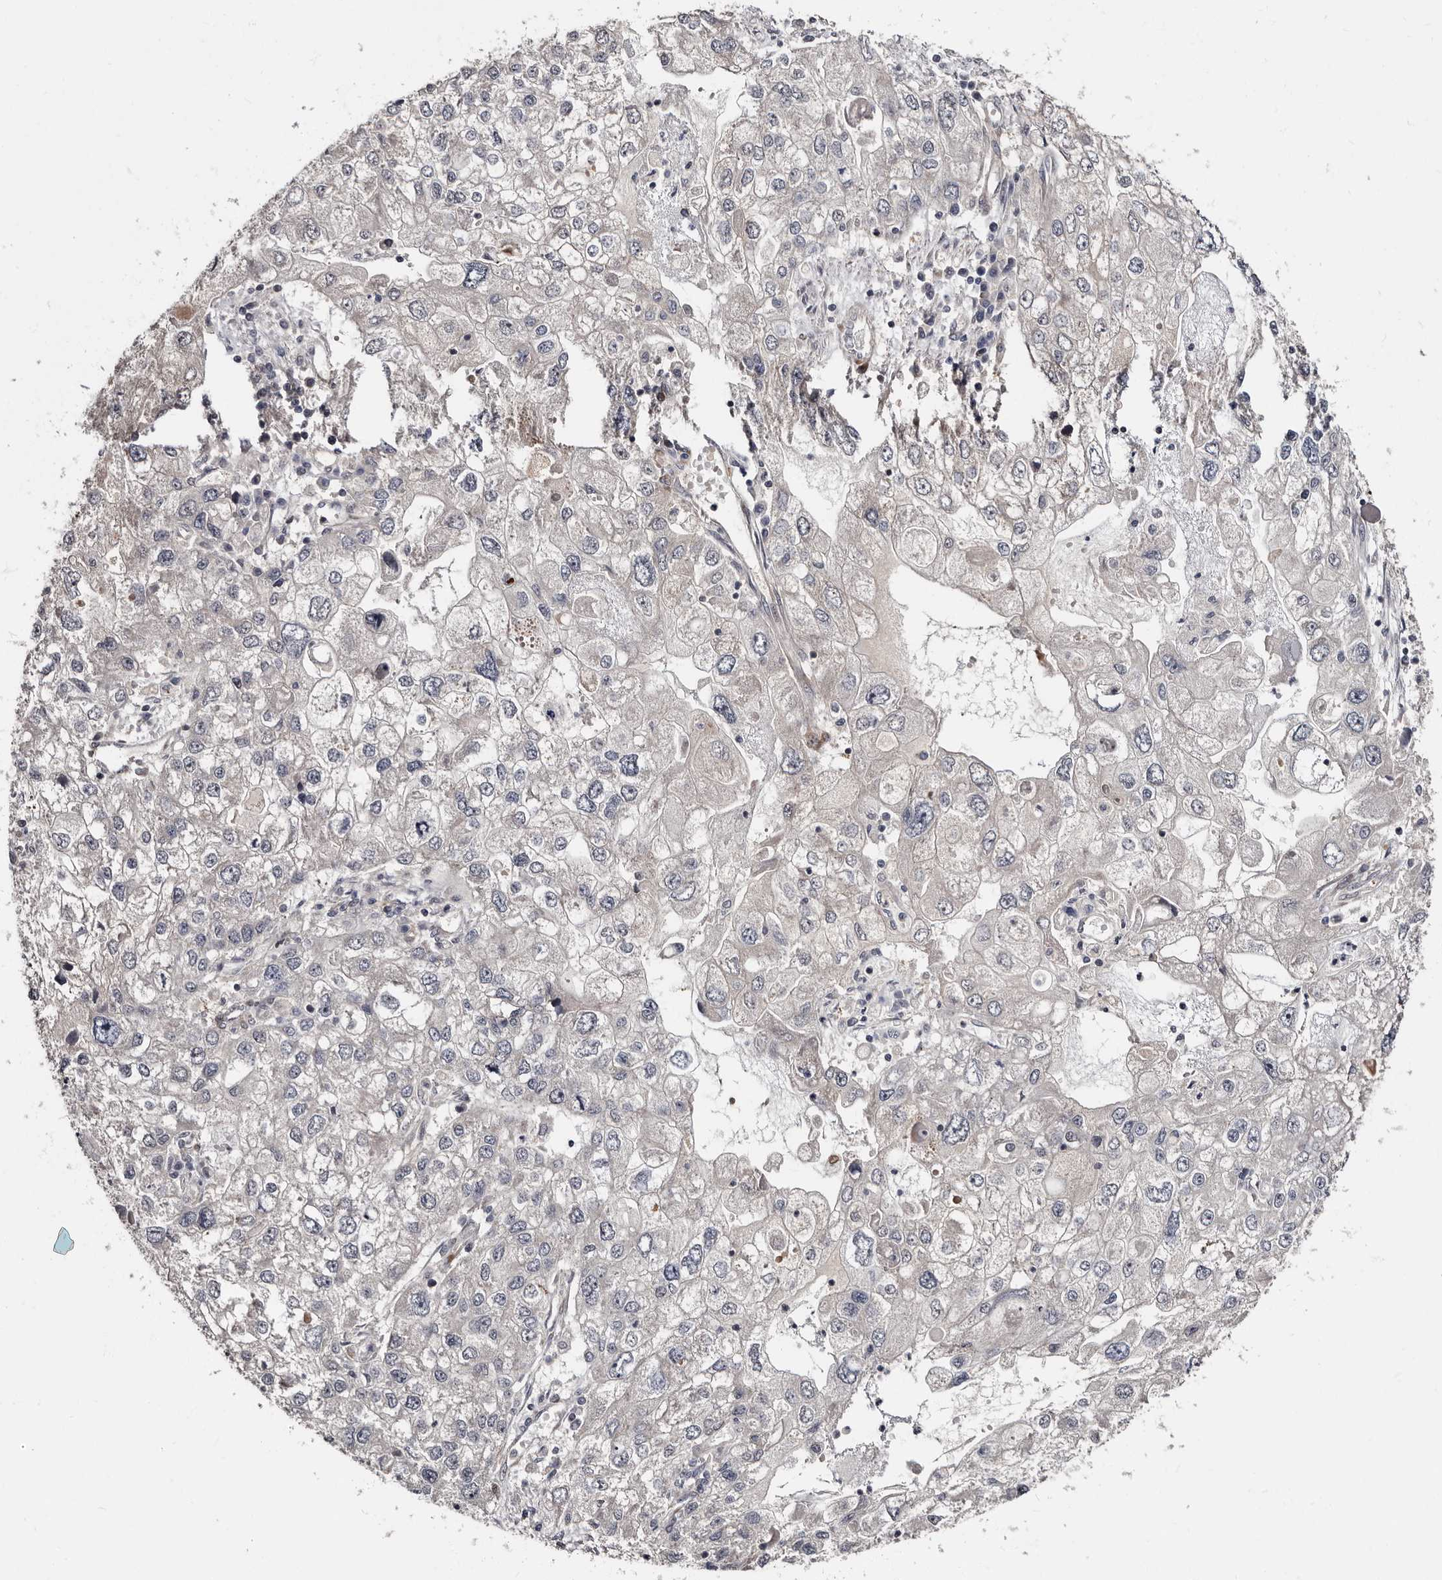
{"staining": {"intensity": "negative", "quantity": "none", "location": "none"}, "tissue": "endometrial cancer", "cell_type": "Tumor cells", "image_type": "cancer", "snomed": [{"axis": "morphology", "description": "Adenocarcinoma, NOS"}, {"axis": "topography", "description": "Endometrium"}], "caption": "Immunohistochemical staining of adenocarcinoma (endometrial) shows no significant staining in tumor cells. The staining was performed using DAB to visualize the protein expression in brown, while the nuclei were stained in blue with hematoxylin (Magnification: 20x).", "gene": "TBC1D22B", "patient": {"sex": "female", "age": 49}}